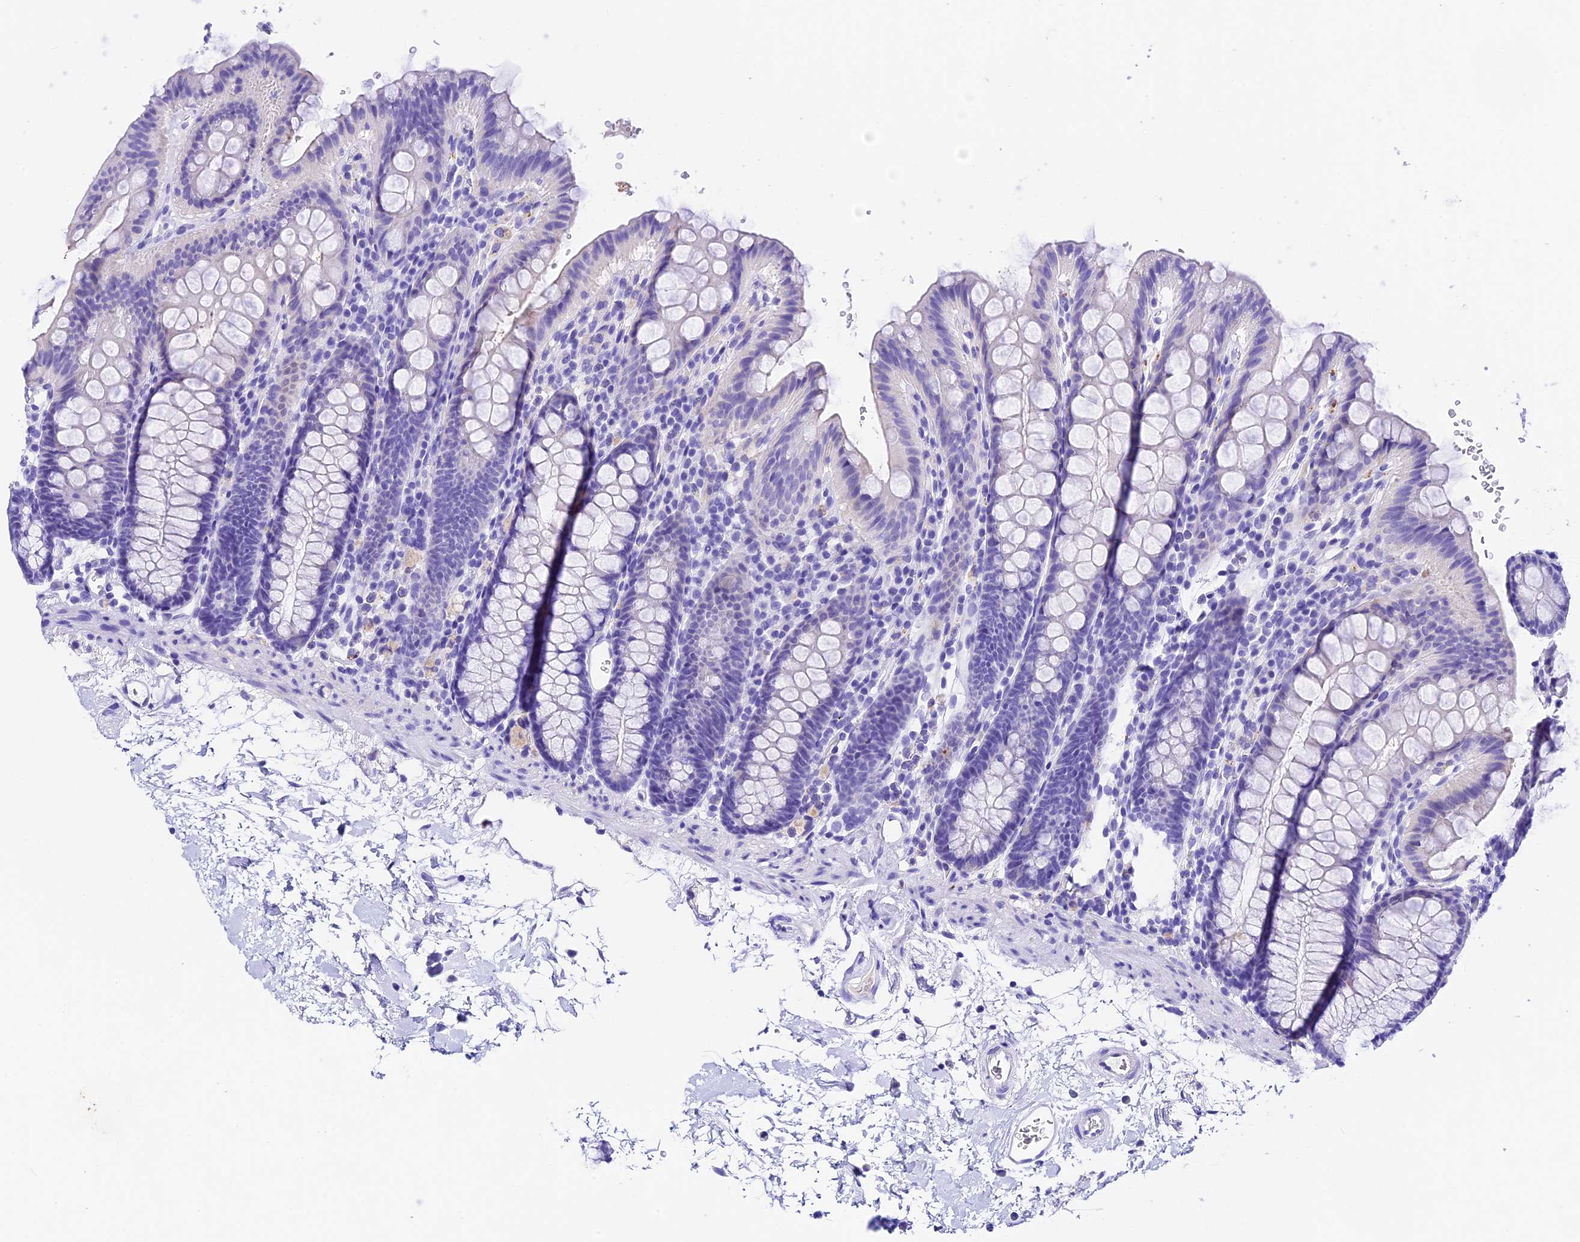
{"staining": {"intensity": "negative", "quantity": "none", "location": "none"}, "tissue": "colon", "cell_type": "Endothelial cells", "image_type": "normal", "snomed": [{"axis": "morphology", "description": "Normal tissue, NOS"}, {"axis": "topography", "description": "Colon"}], "caption": "IHC of unremarkable human colon shows no positivity in endothelial cells. (Immunohistochemistry (ihc), brightfield microscopy, high magnification).", "gene": "PSG11", "patient": {"sex": "male", "age": 75}}